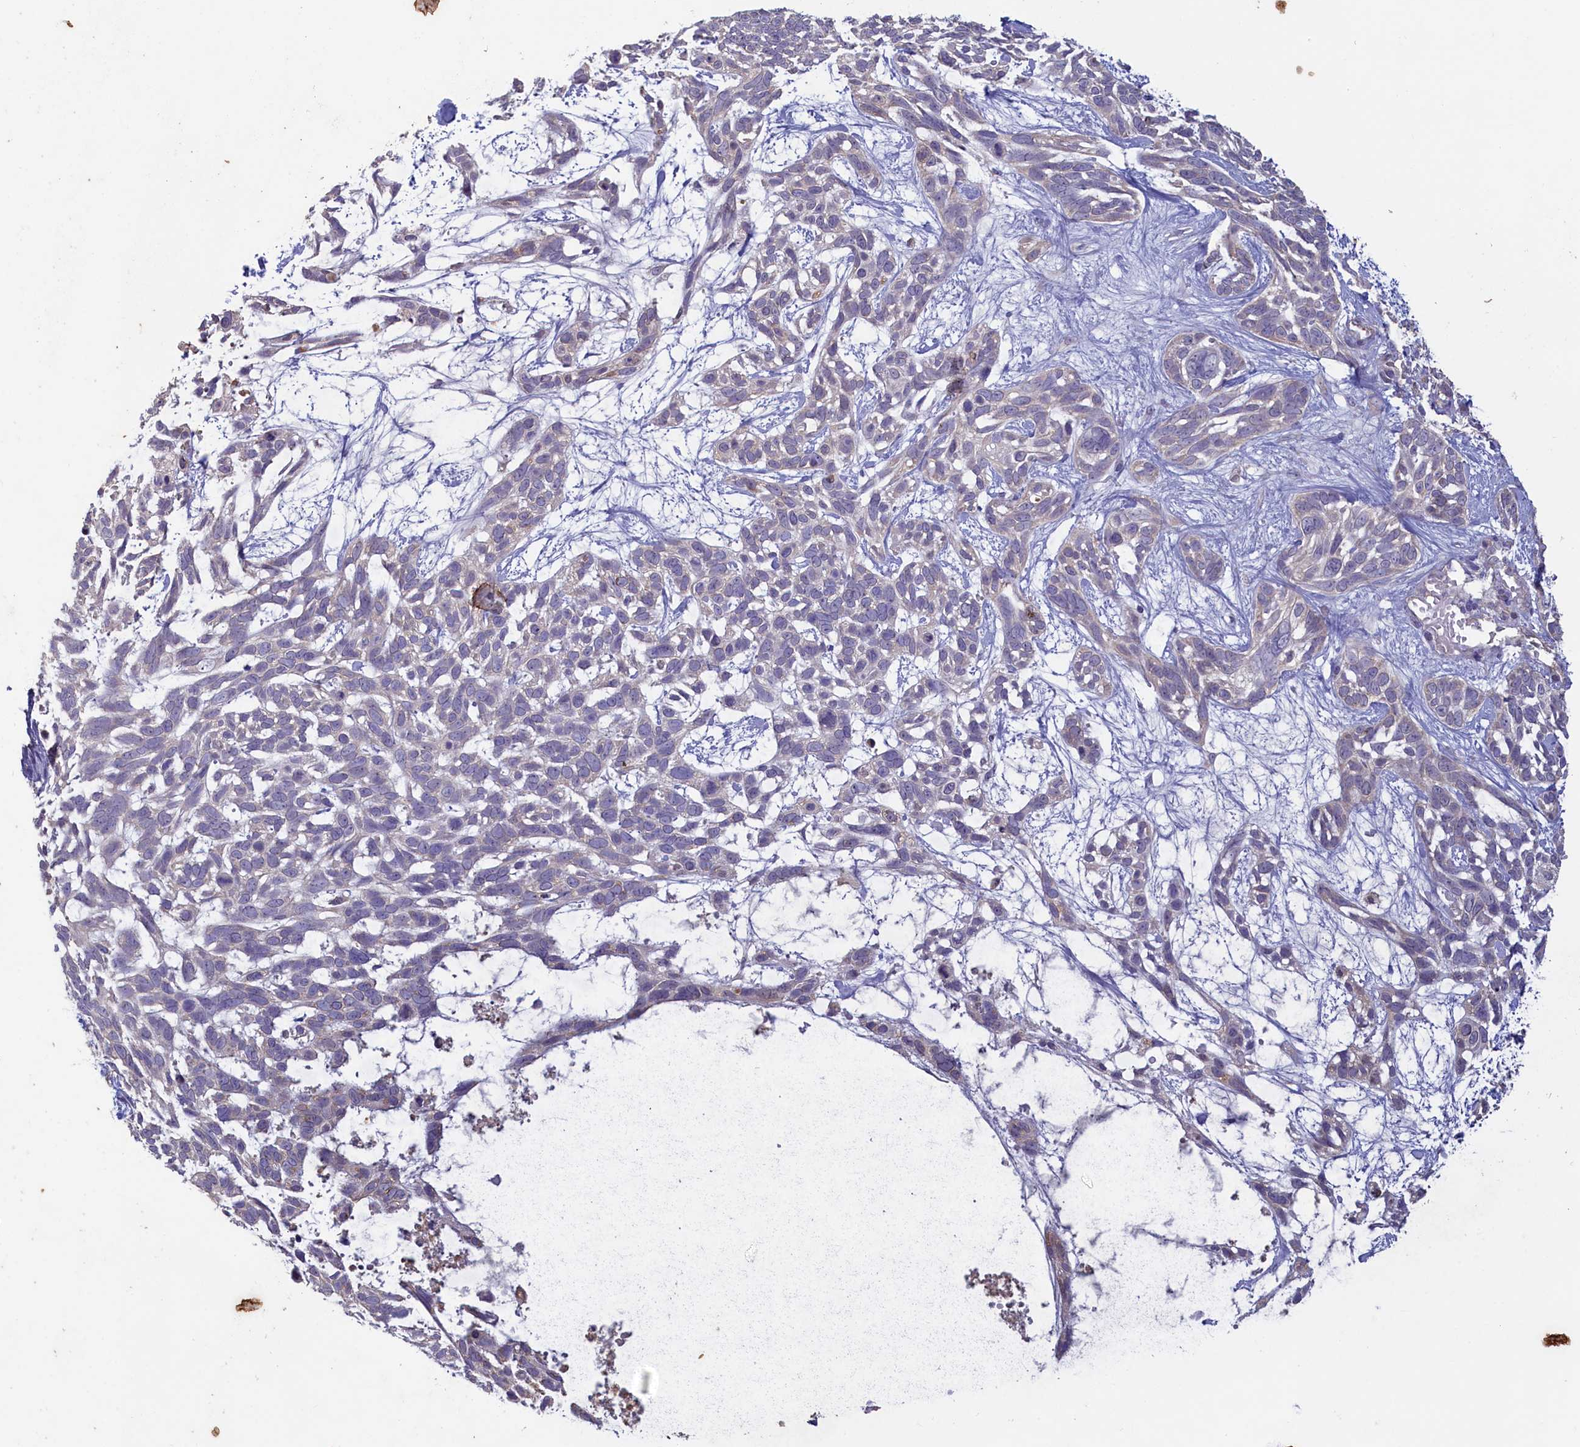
{"staining": {"intensity": "negative", "quantity": "none", "location": "none"}, "tissue": "skin cancer", "cell_type": "Tumor cells", "image_type": "cancer", "snomed": [{"axis": "morphology", "description": "Basal cell carcinoma"}, {"axis": "topography", "description": "Skin"}], "caption": "Tumor cells show no significant protein expression in skin cancer. (DAB (3,3'-diaminobenzidine) immunohistochemistry (IHC) with hematoxylin counter stain).", "gene": "ATF7IP2", "patient": {"sex": "male", "age": 88}}